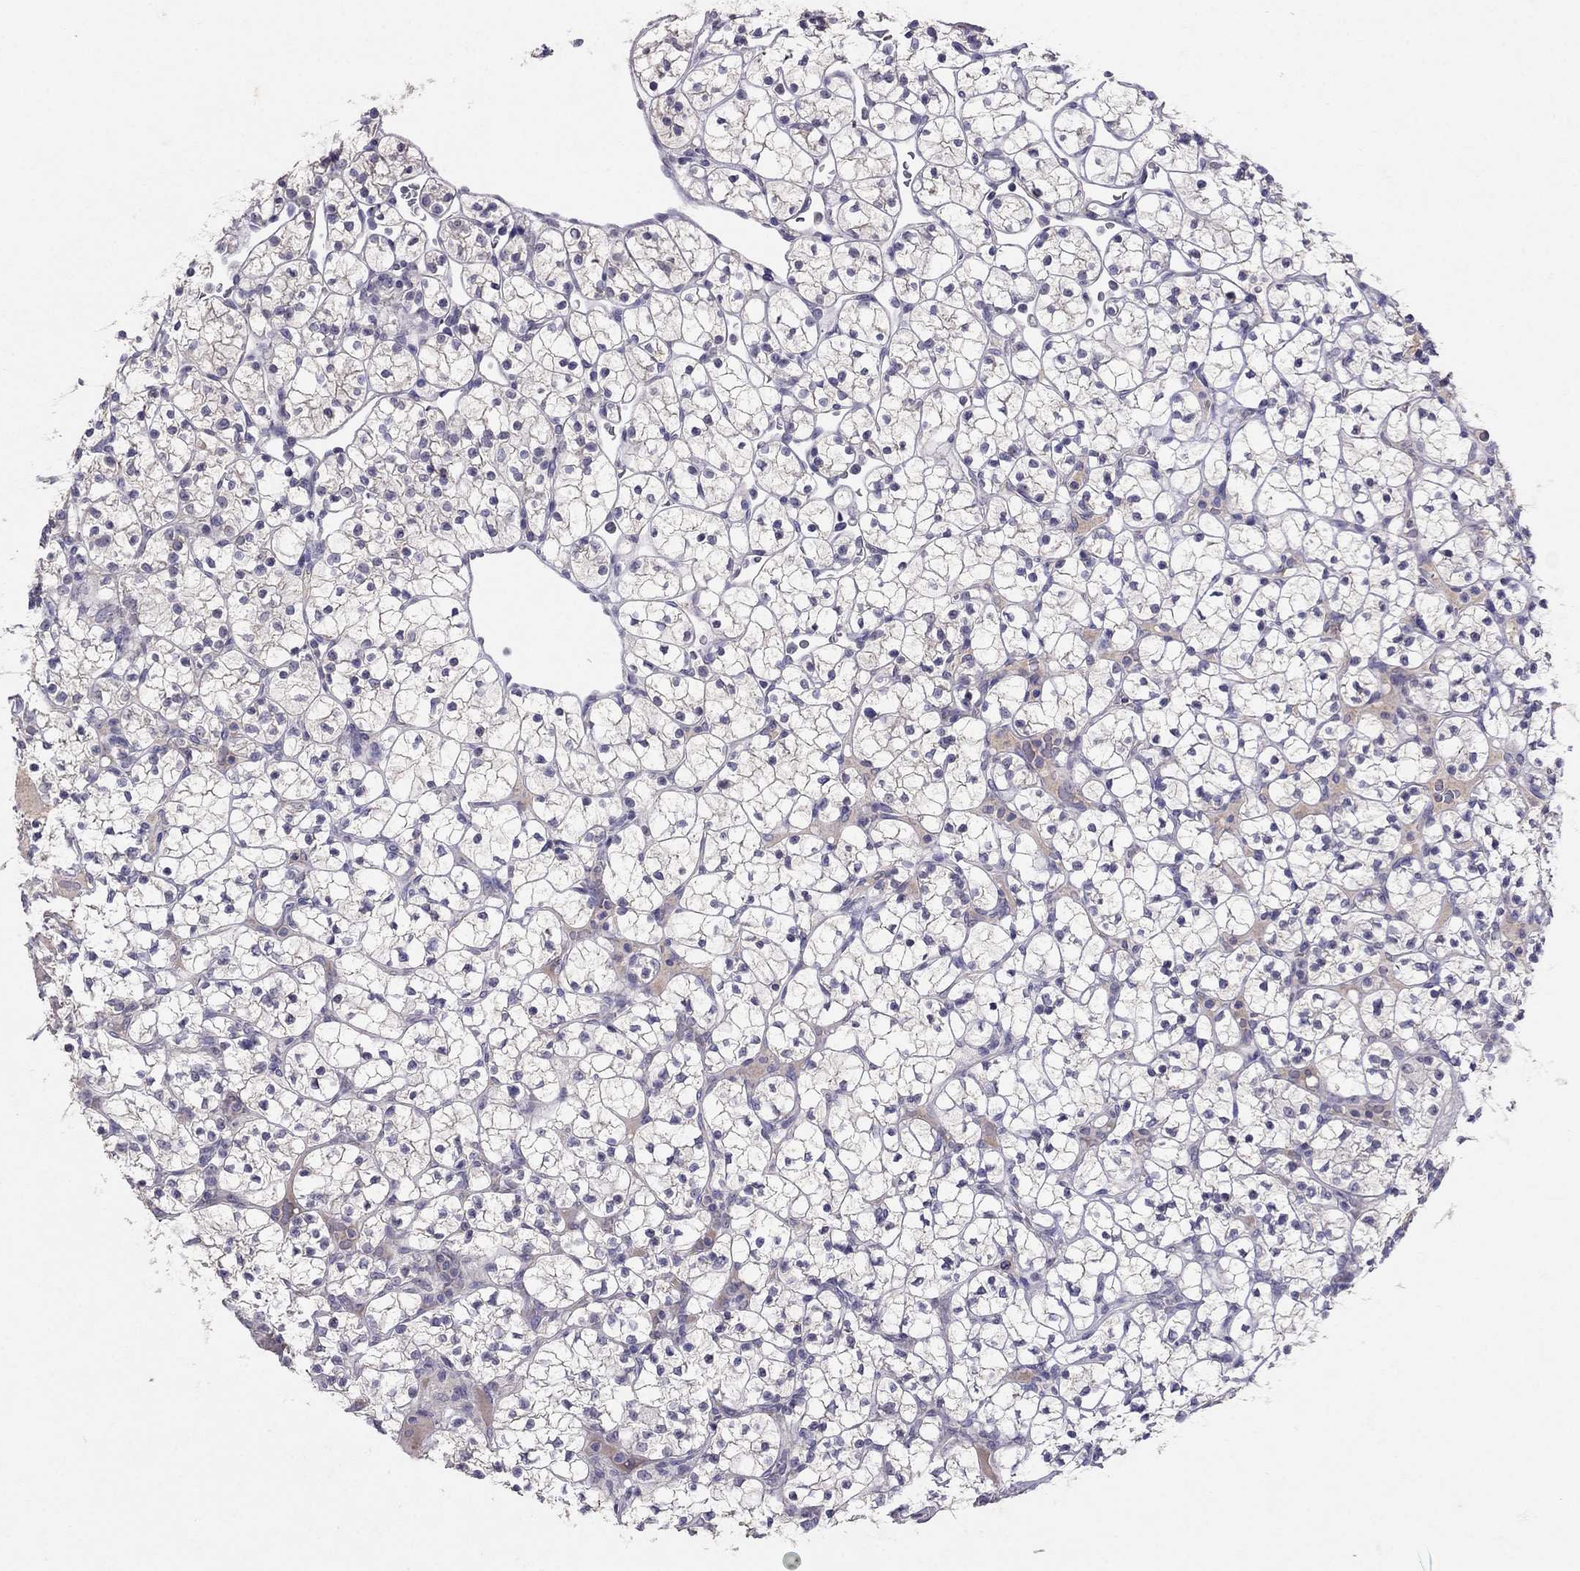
{"staining": {"intensity": "negative", "quantity": "none", "location": "none"}, "tissue": "renal cancer", "cell_type": "Tumor cells", "image_type": "cancer", "snomed": [{"axis": "morphology", "description": "Adenocarcinoma, NOS"}, {"axis": "topography", "description": "Kidney"}], "caption": "The micrograph reveals no staining of tumor cells in renal cancer.", "gene": "FST", "patient": {"sex": "female", "age": 89}}